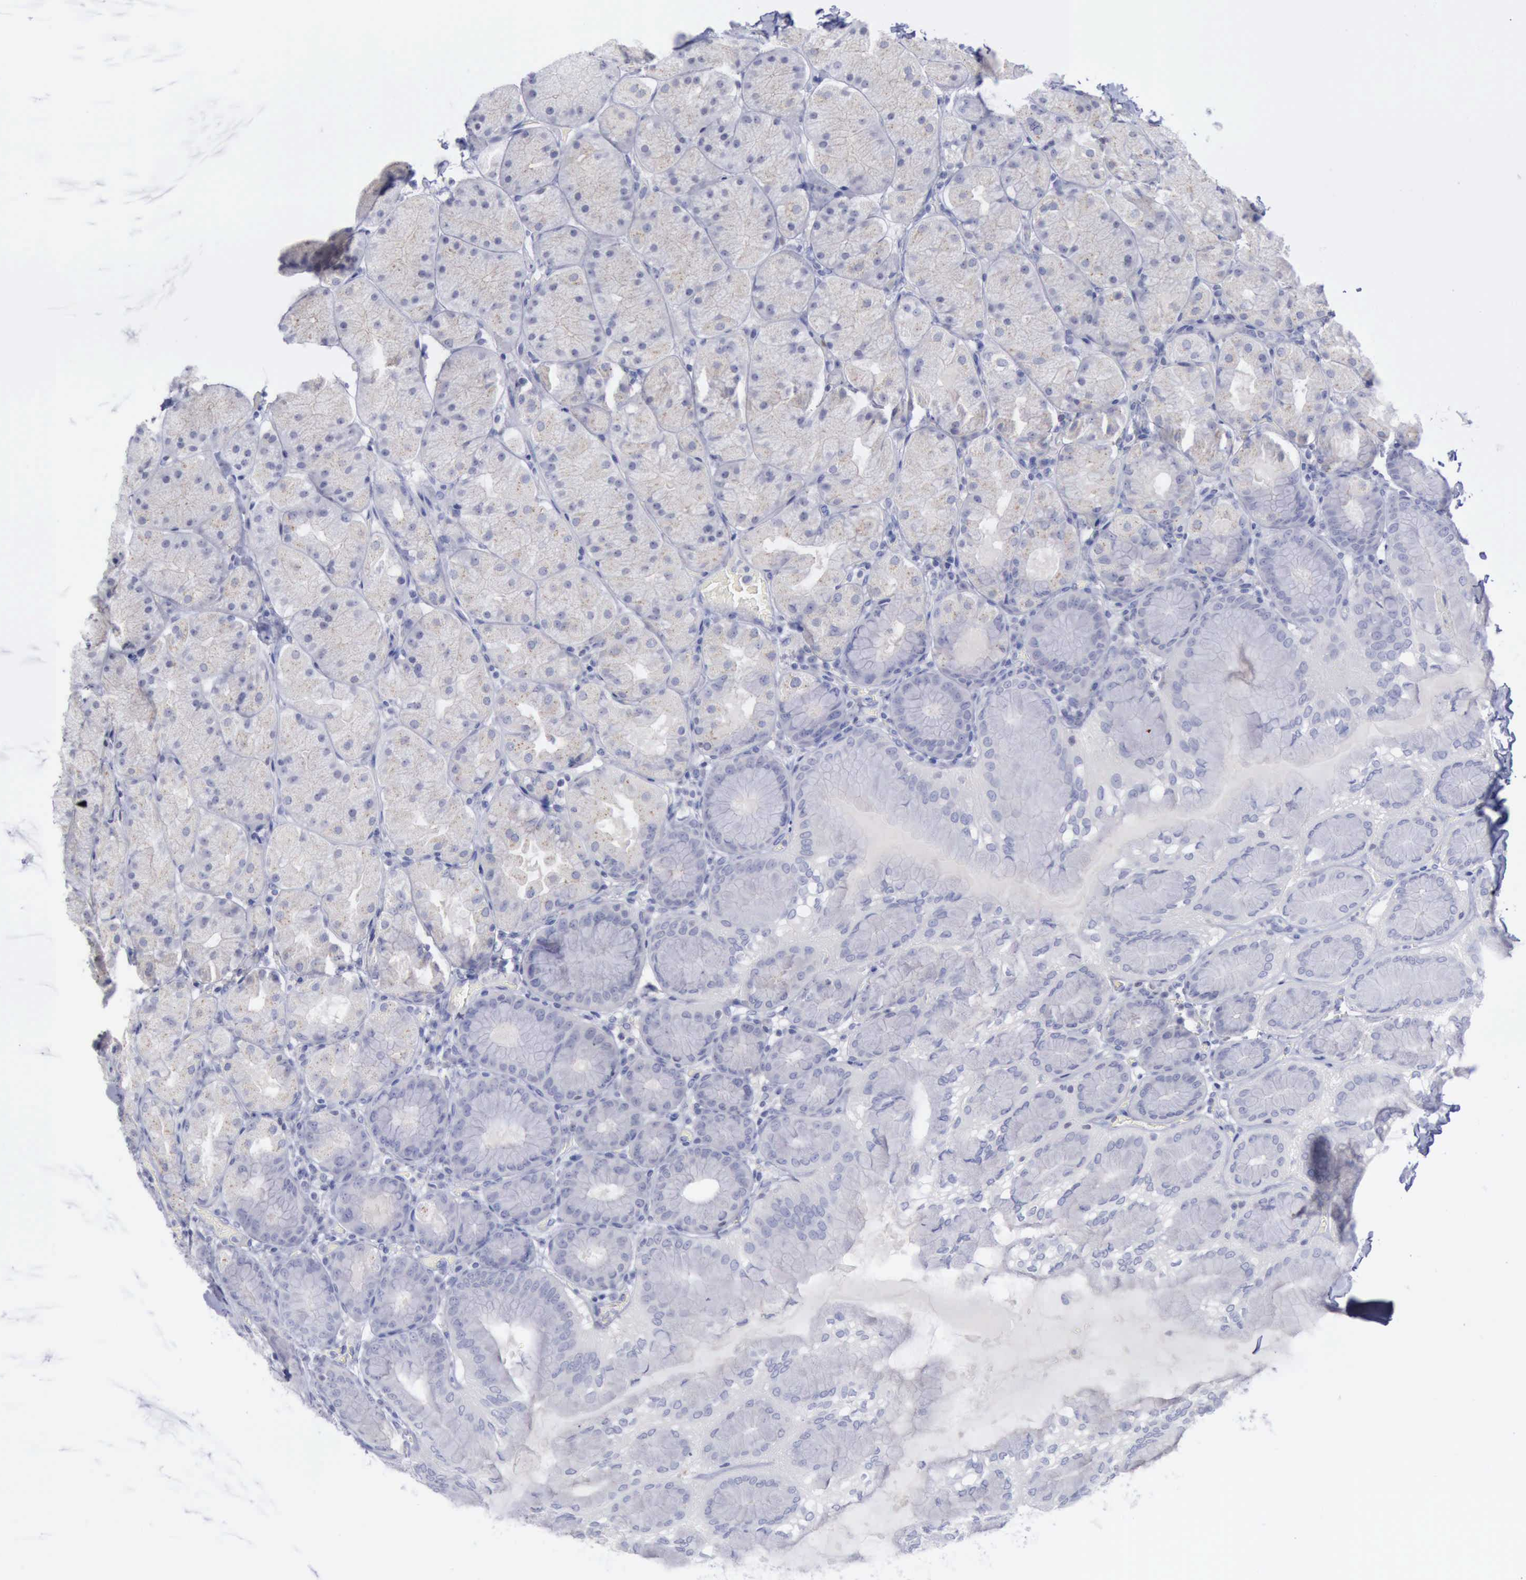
{"staining": {"intensity": "negative", "quantity": "none", "location": "none"}, "tissue": "stomach", "cell_type": "Glandular cells", "image_type": "normal", "snomed": [{"axis": "morphology", "description": "Normal tissue, NOS"}, {"axis": "topography", "description": "Stomach, upper"}, {"axis": "topography", "description": "Stomach"}], "caption": "IHC of normal stomach demonstrates no expression in glandular cells.", "gene": "SATB2", "patient": {"sex": "male", "age": 76}}